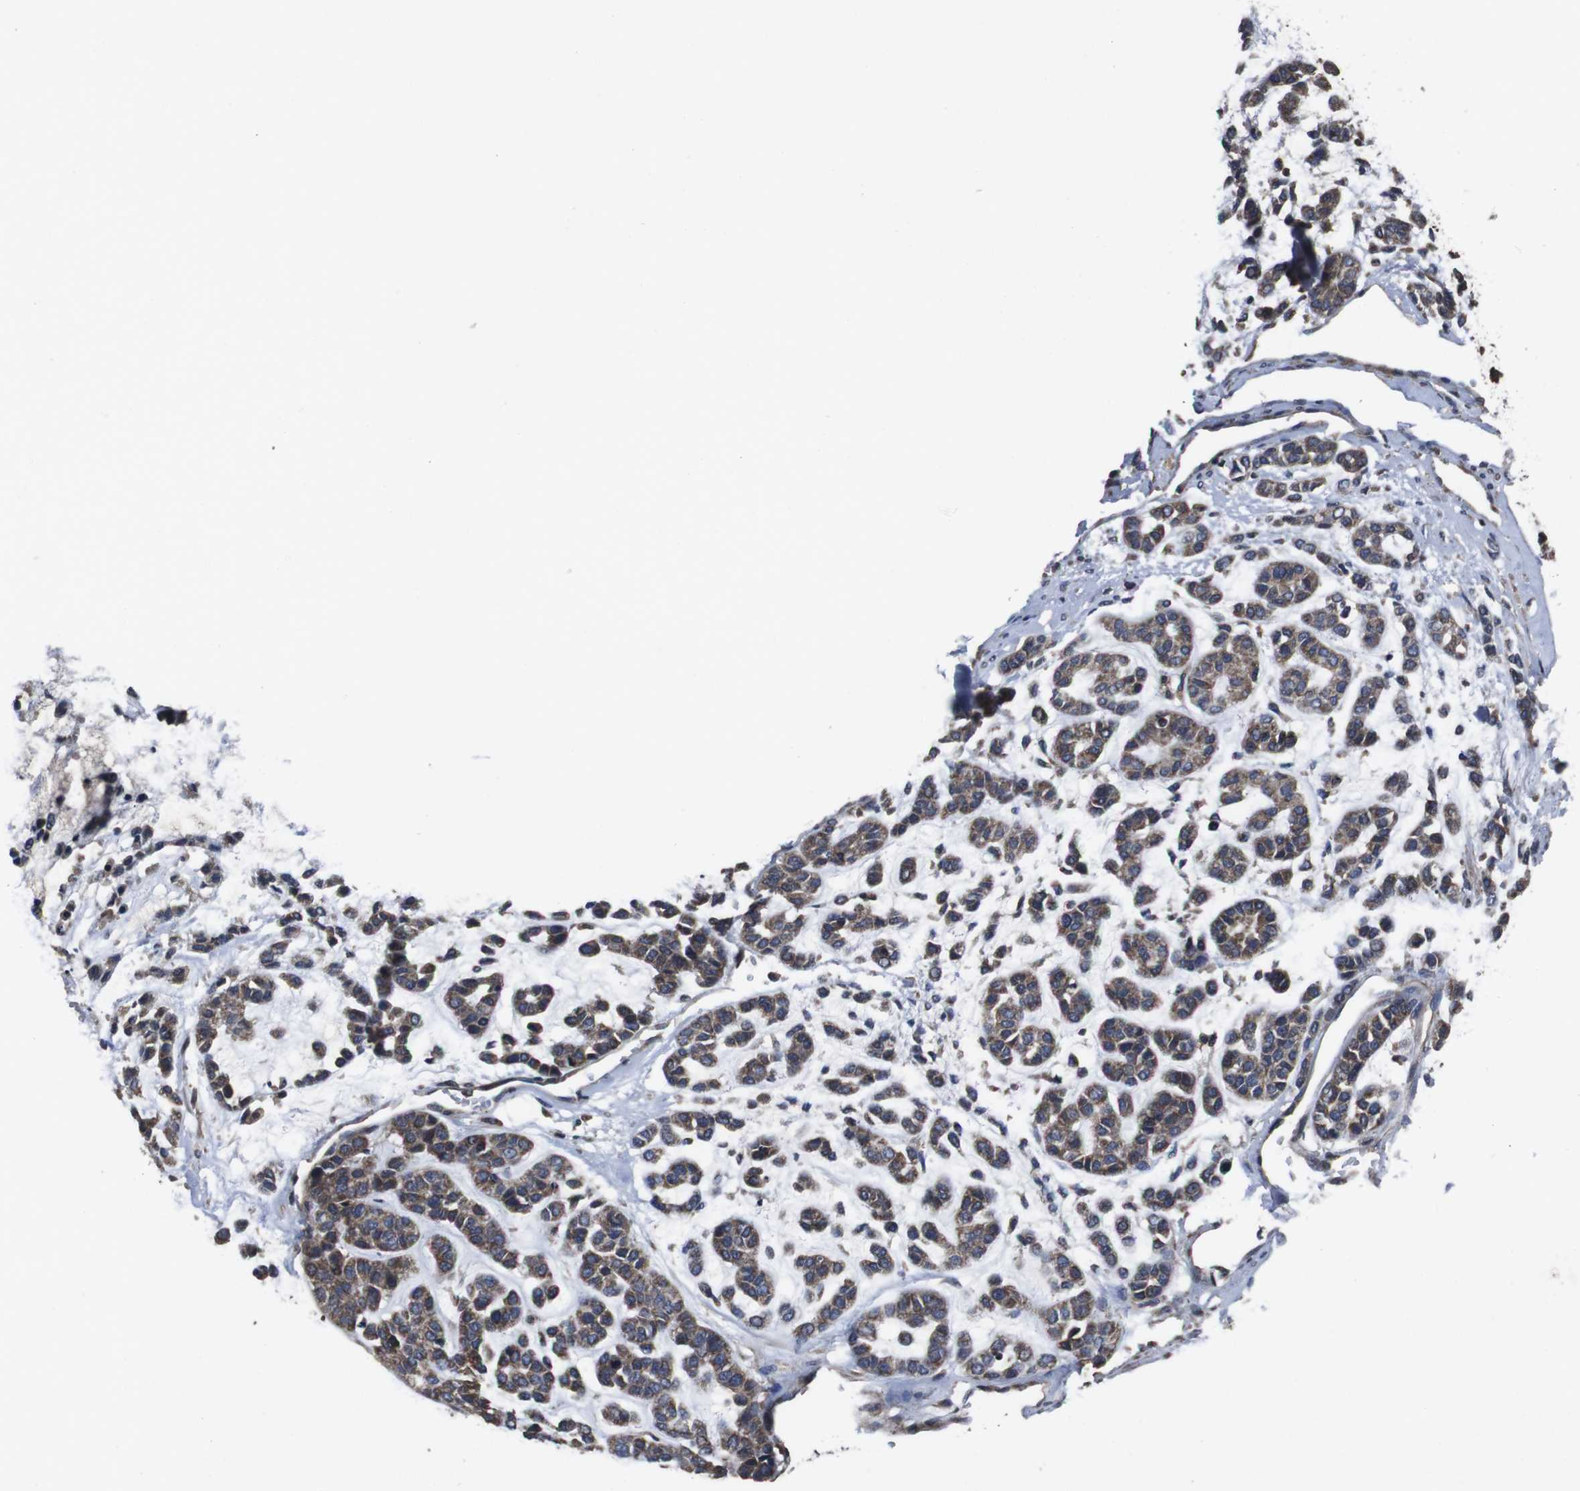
{"staining": {"intensity": "moderate", "quantity": ">75%", "location": "cytoplasmic/membranous"}, "tissue": "head and neck cancer", "cell_type": "Tumor cells", "image_type": "cancer", "snomed": [{"axis": "morphology", "description": "Adenocarcinoma, NOS"}, {"axis": "morphology", "description": "Adenoma, NOS"}, {"axis": "topography", "description": "Head-Neck"}], "caption": "IHC image of human head and neck cancer stained for a protein (brown), which exhibits medium levels of moderate cytoplasmic/membranous expression in about >75% of tumor cells.", "gene": "CXCL11", "patient": {"sex": "female", "age": 55}}